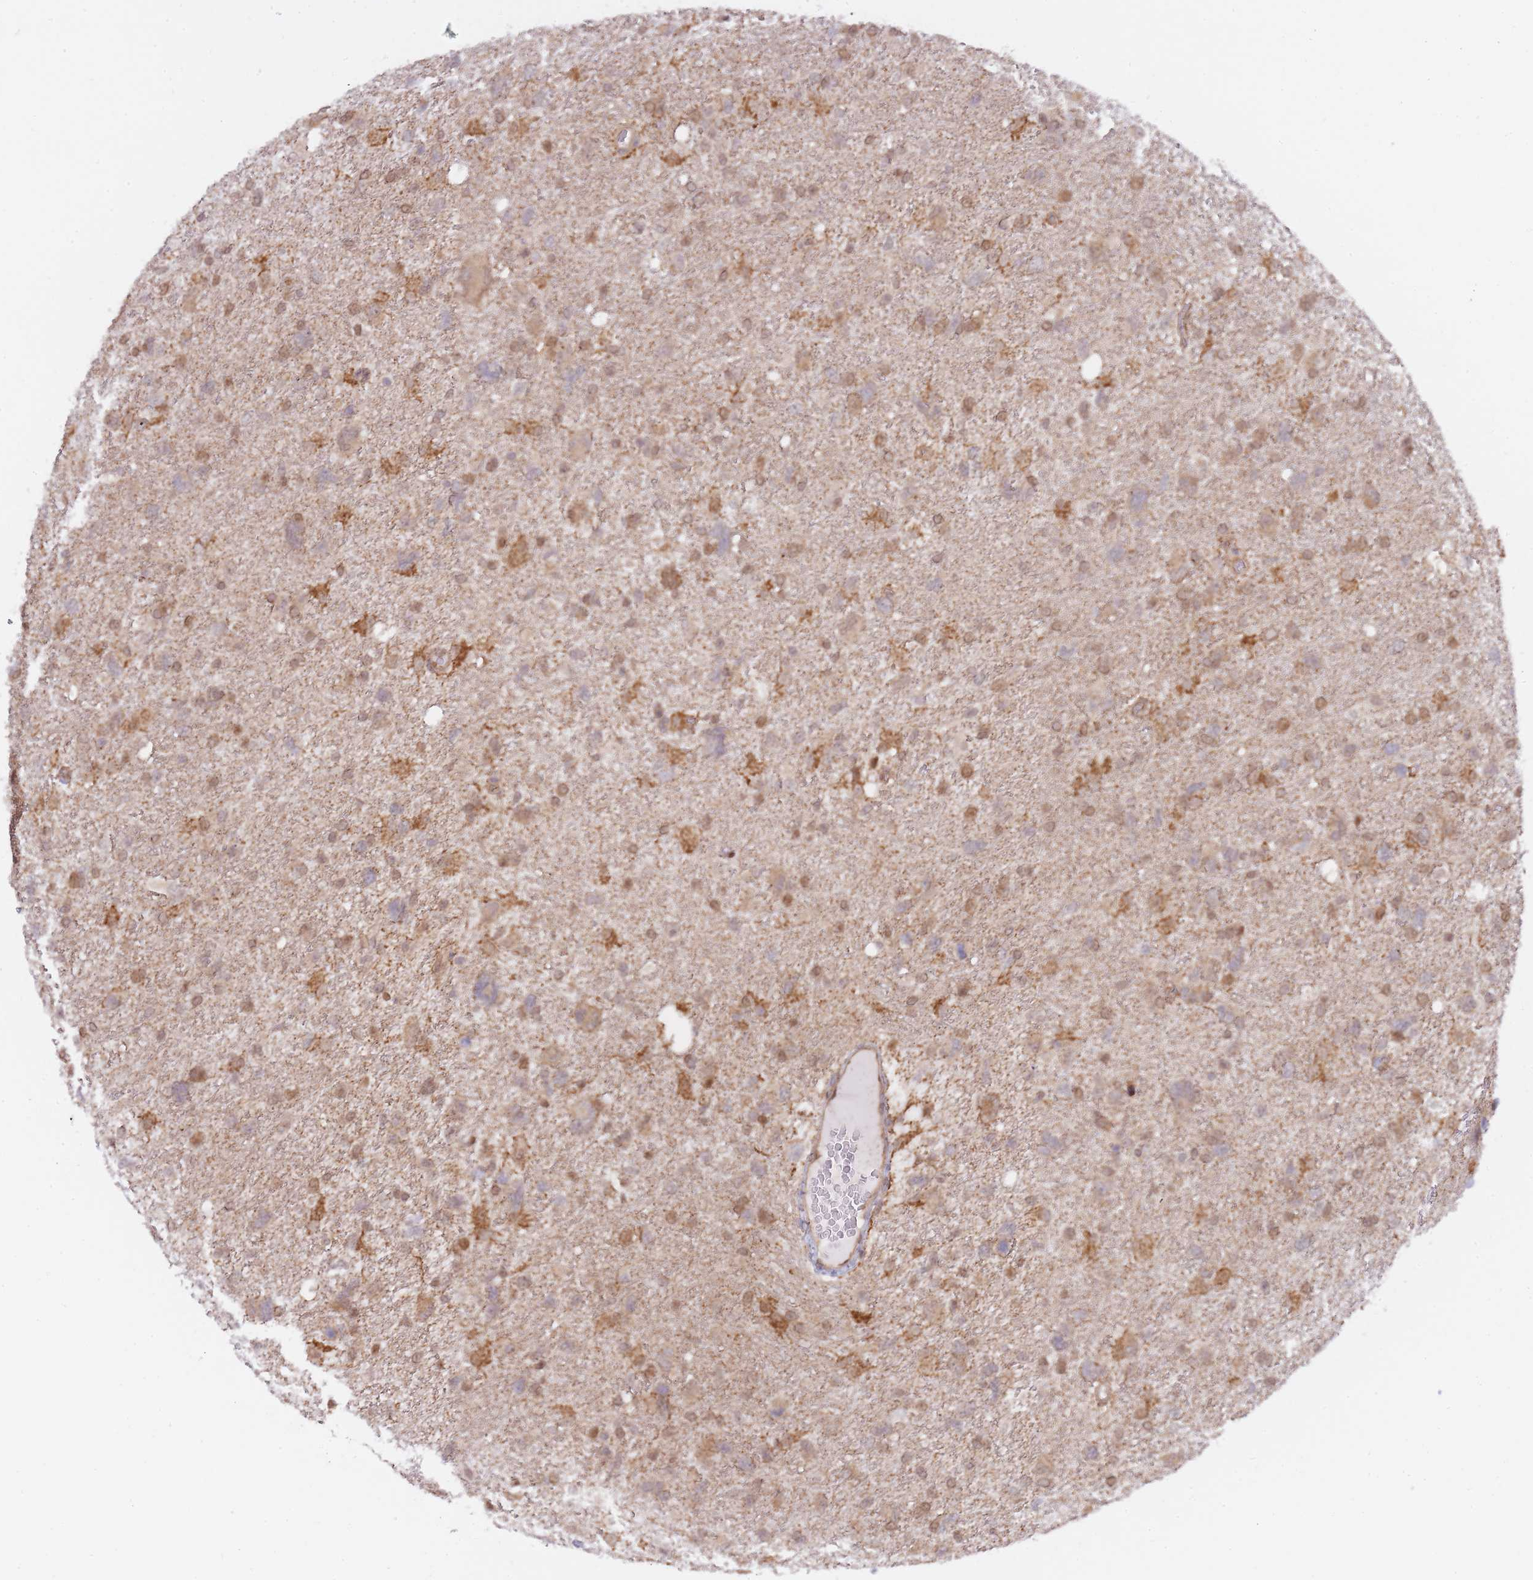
{"staining": {"intensity": "weak", "quantity": "25%-75%", "location": "cytoplasmic/membranous,nuclear"}, "tissue": "glioma", "cell_type": "Tumor cells", "image_type": "cancer", "snomed": [{"axis": "morphology", "description": "Glioma, malignant, High grade"}, {"axis": "topography", "description": "Brain"}], "caption": "Glioma was stained to show a protein in brown. There is low levels of weak cytoplasmic/membranous and nuclear expression in about 25%-75% of tumor cells.", "gene": "NSFL1C", "patient": {"sex": "male", "age": 61}}